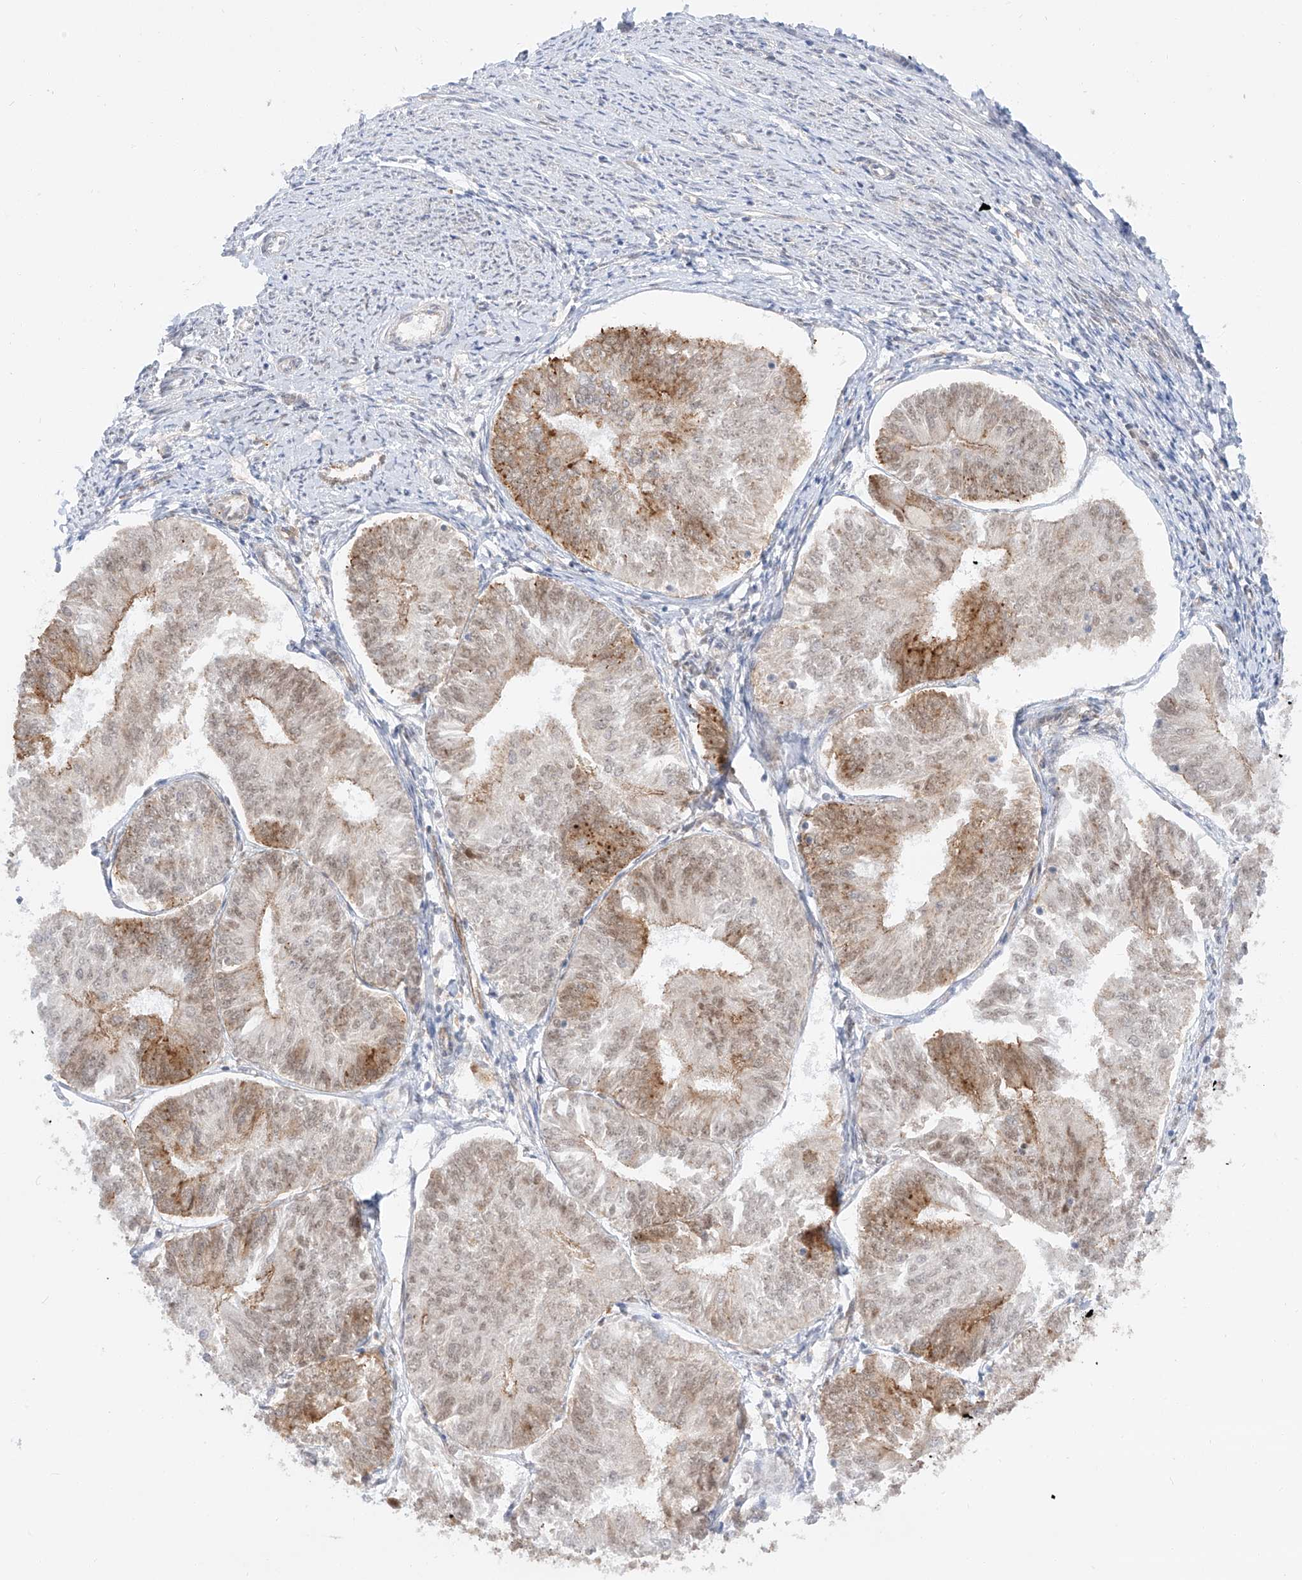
{"staining": {"intensity": "moderate", "quantity": ">75%", "location": "cytoplasmic/membranous,nuclear"}, "tissue": "endometrial cancer", "cell_type": "Tumor cells", "image_type": "cancer", "snomed": [{"axis": "morphology", "description": "Adenocarcinoma, NOS"}, {"axis": "topography", "description": "Endometrium"}], "caption": "There is medium levels of moderate cytoplasmic/membranous and nuclear staining in tumor cells of adenocarcinoma (endometrial), as demonstrated by immunohistochemical staining (brown color).", "gene": "POGK", "patient": {"sex": "female", "age": 58}}